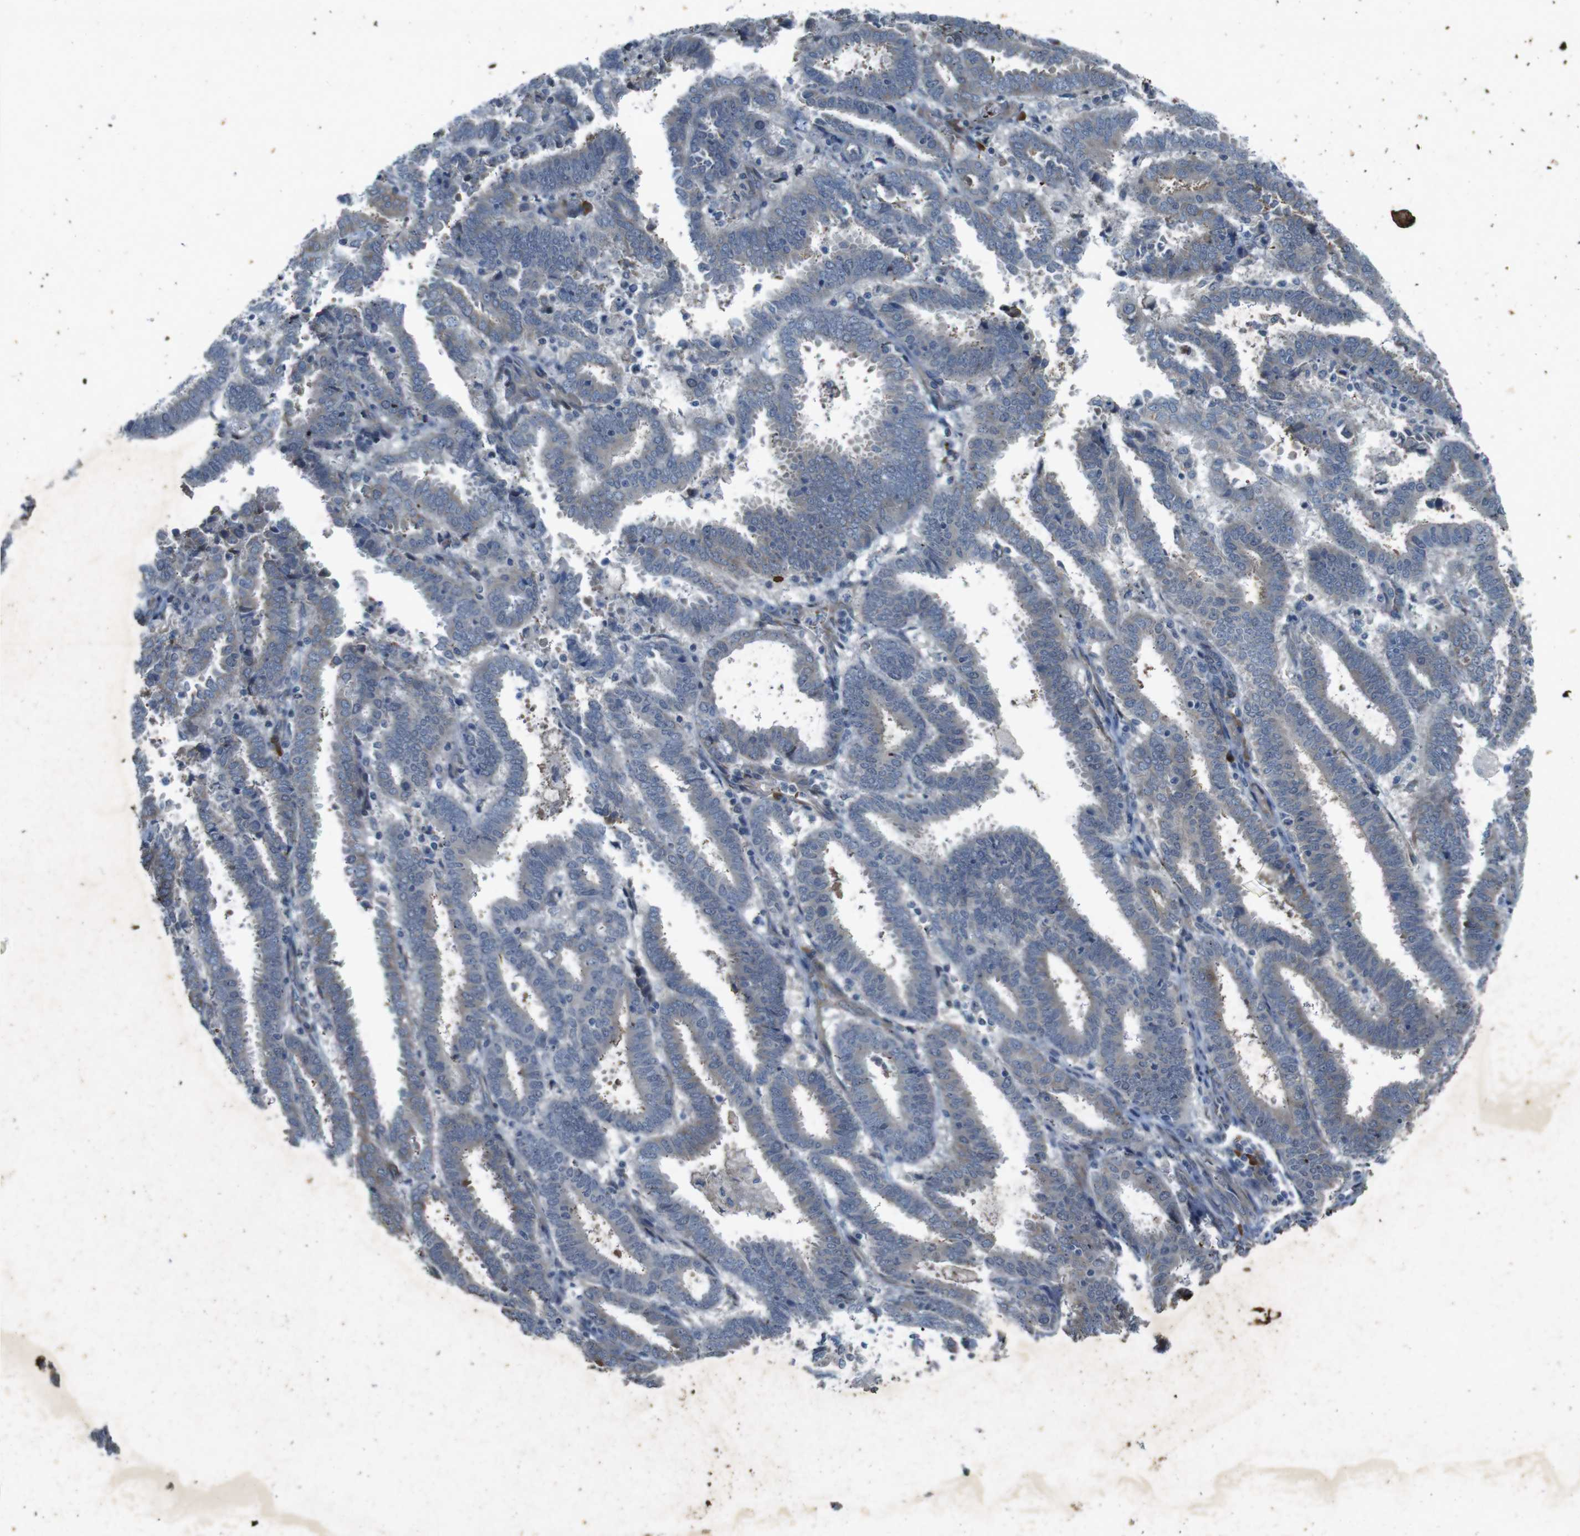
{"staining": {"intensity": "weak", "quantity": "<25%", "location": "cytoplasmic/membranous"}, "tissue": "endometrial cancer", "cell_type": "Tumor cells", "image_type": "cancer", "snomed": [{"axis": "morphology", "description": "Adenocarcinoma, NOS"}, {"axis": "topography", "description": "Uterus"}], "caption": "Immunohistochemistry (IHC) of endometrial cancer shows no staining in tumor cells.", "gene": "FLCN", "patient": {"sex": "female", "age": 83}}